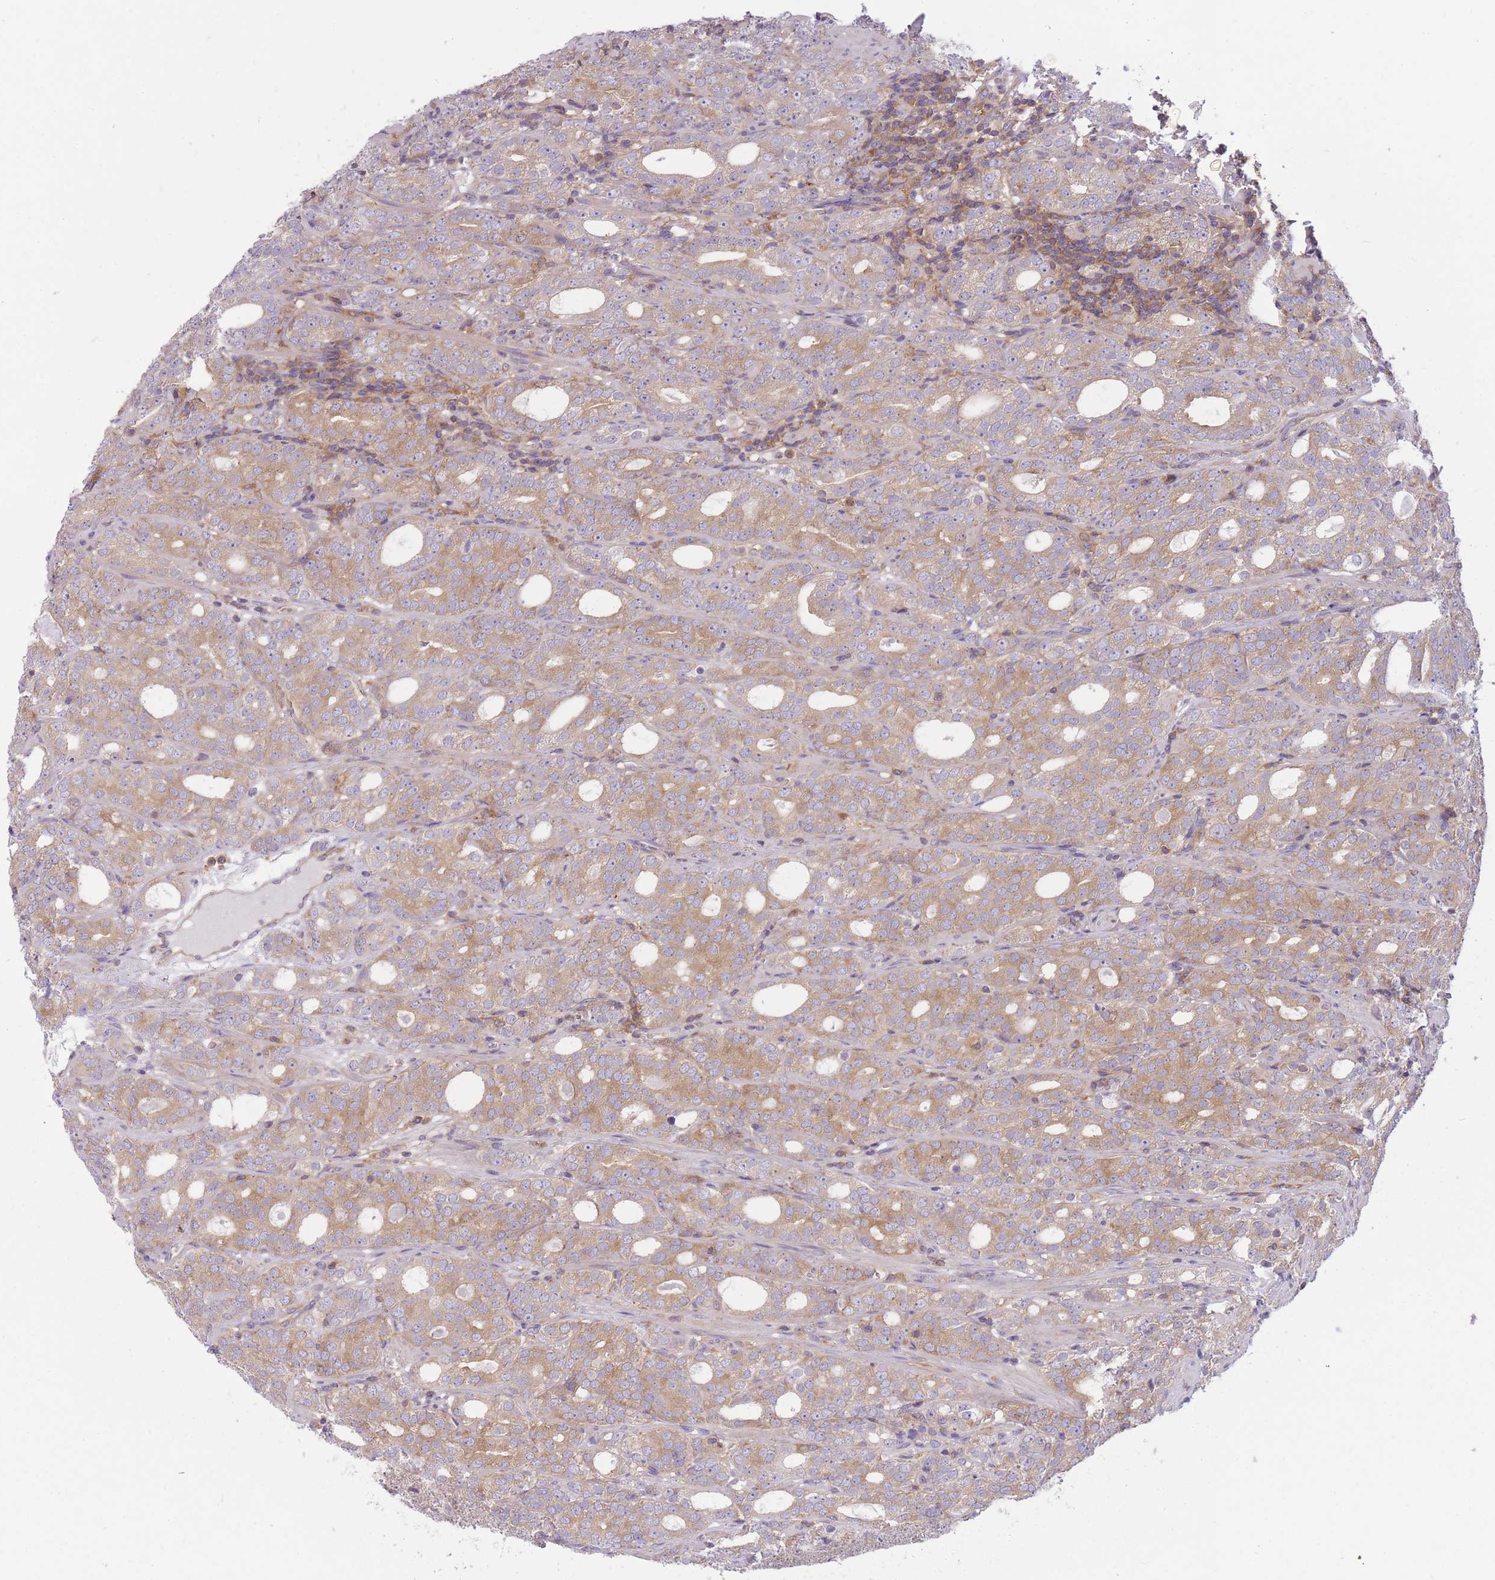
{"staining": {"intensity": "moderate", "quantity": ">75%", "location": "cytoplasmic/membranous"}, "tissue": "prostate cancer", "cell_type": "Tumor cells", "image_type": "cancer", "snomed": [{"axis": "morphology", "description": "Adenocarcinoma, High grade"}, {"axis": "topography", "description": "Prostate"}], "caption": "Protein expression analysis of prostate cancer exhibits moderate cytoplasmic/membranous positivity in approximately >75% of tumor cells.", "gene": "PRKAR1A", "patient": {"sex": "male", "age": 64}}